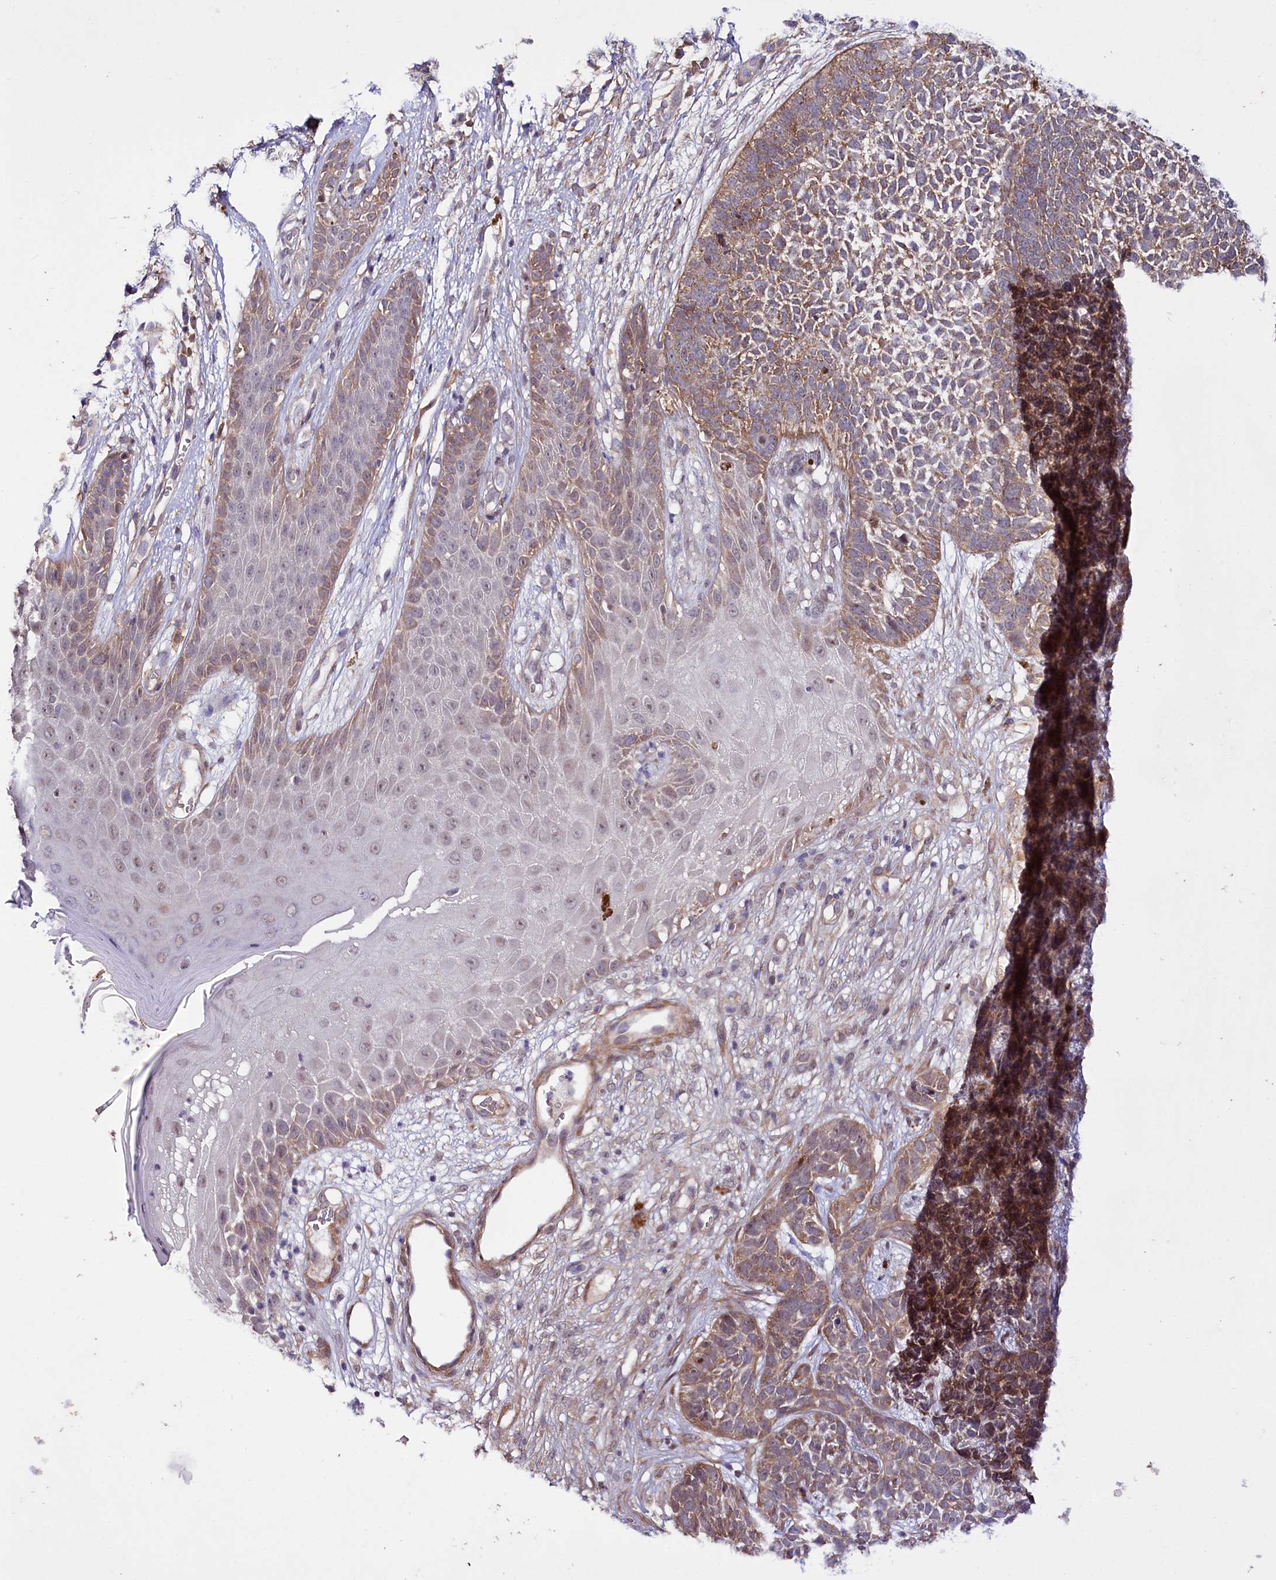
{"staining": {"intensity": "moderate", "quantity": "25%-75%", "location": "cytoplasmic/membranous"}, "tissue": "skin cancer", "cell_type": "Tumor cells", "image_type": "cancer", "snomed": [{"axis": "morphology", "description": "Basal cell carcinoma"}, {"axis": "topography", "description": "Skin"}], "caption": "Immunohistochemistry (DAB (3,3'-diaminobenzidine)) staining of human skin basal cell carcinoma exhibits moderate cytoplasmic/membranous protein positivity in approximately 25%-75% of tumor cells.", "gene": "PHLDB1", "patient": {"sex": "female", "age": 84}}